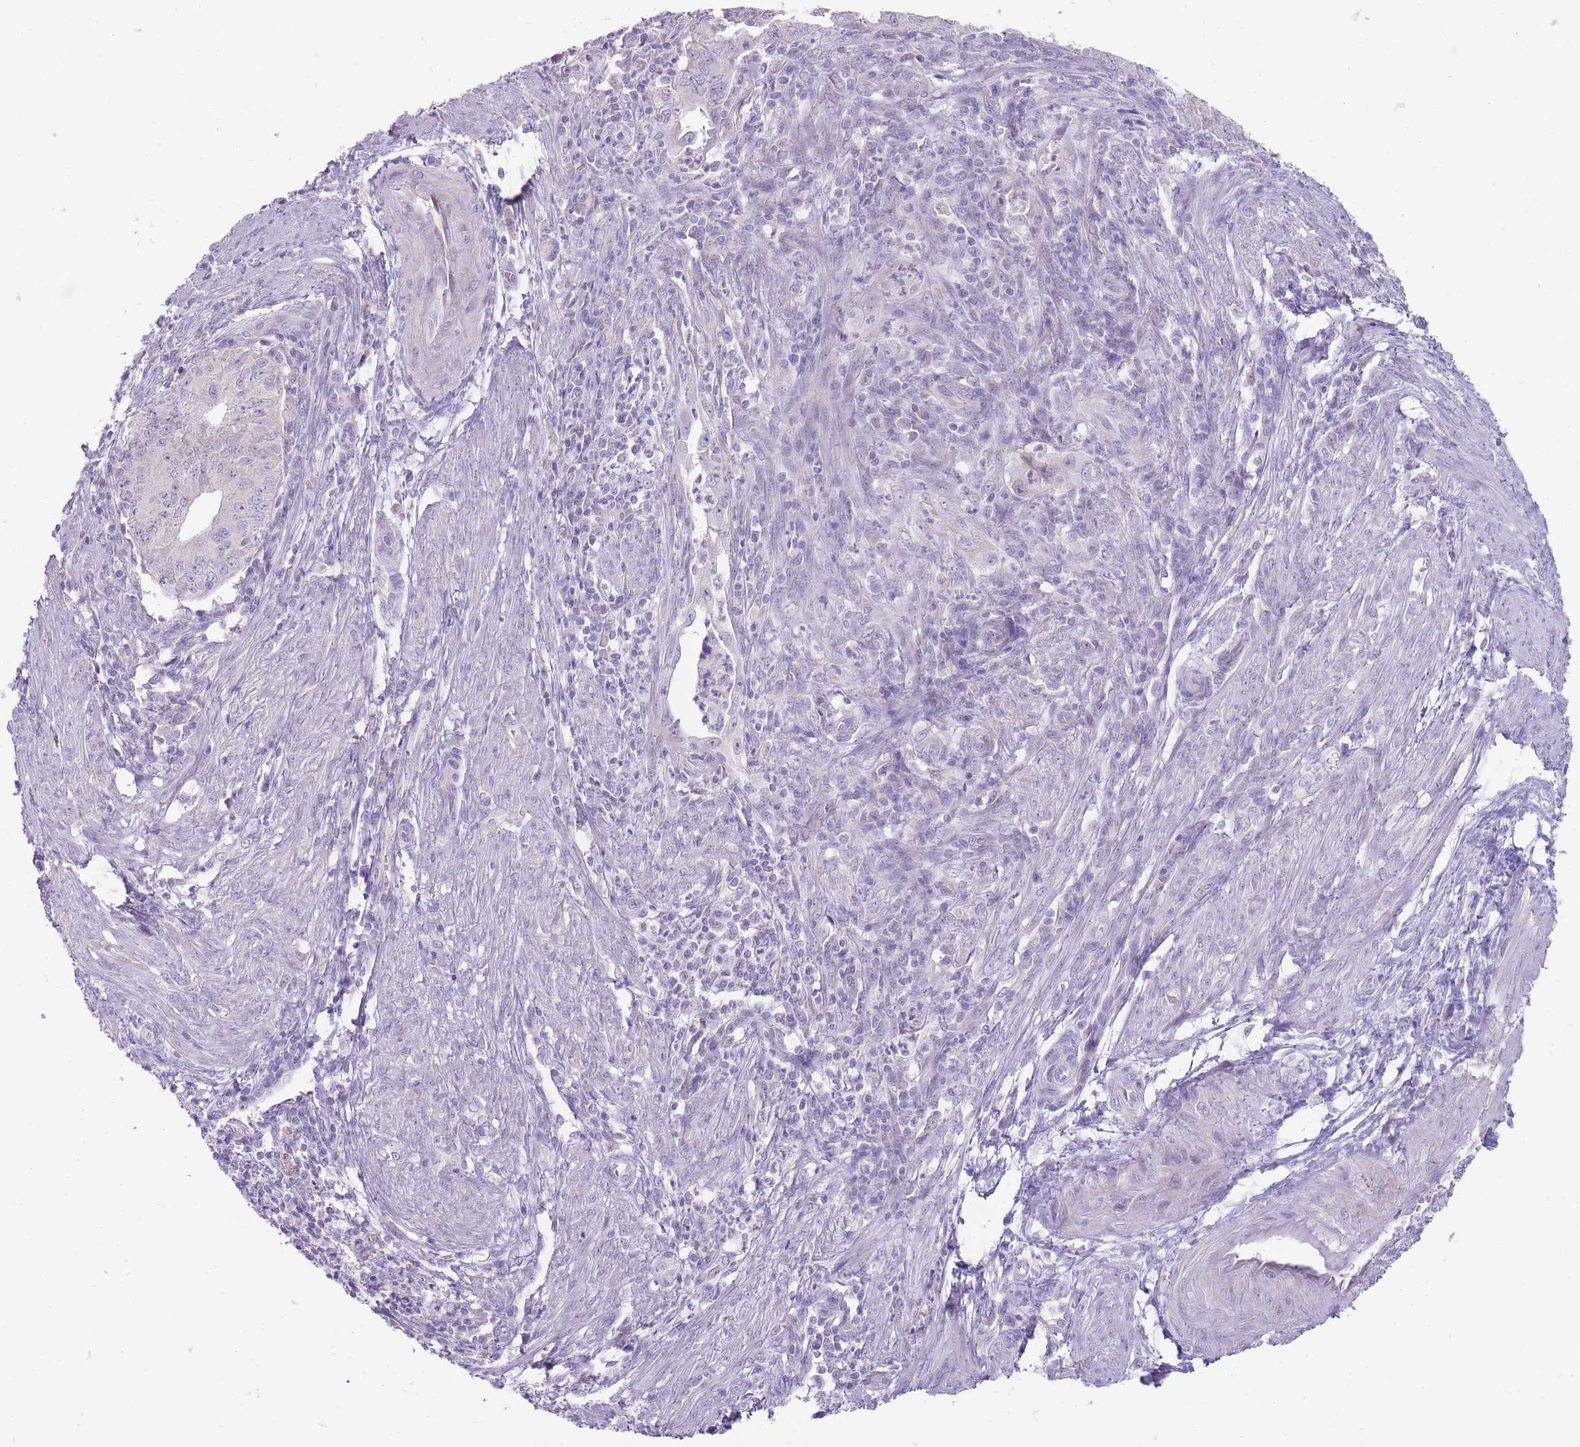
{"staining": {"intensity": "negative", "quantity": "none", "location": "none"}, "tissue": "endometrial cancer", "cell_type": "Tumor cells", "image_type": "cancer", "snomed": [{"axis": "morphology", "description": "Adenocarcinoma, NOS"}, {"axis": "topography", "description": "Endometrium"}], "caption": "Endometrial cancer (adenocarcinoma) stained for a protein using immunohistochemistry exhibits no expression tumor cells.", "gene": "ERICH4", "patient": {"sex": "female", "age": 50}}